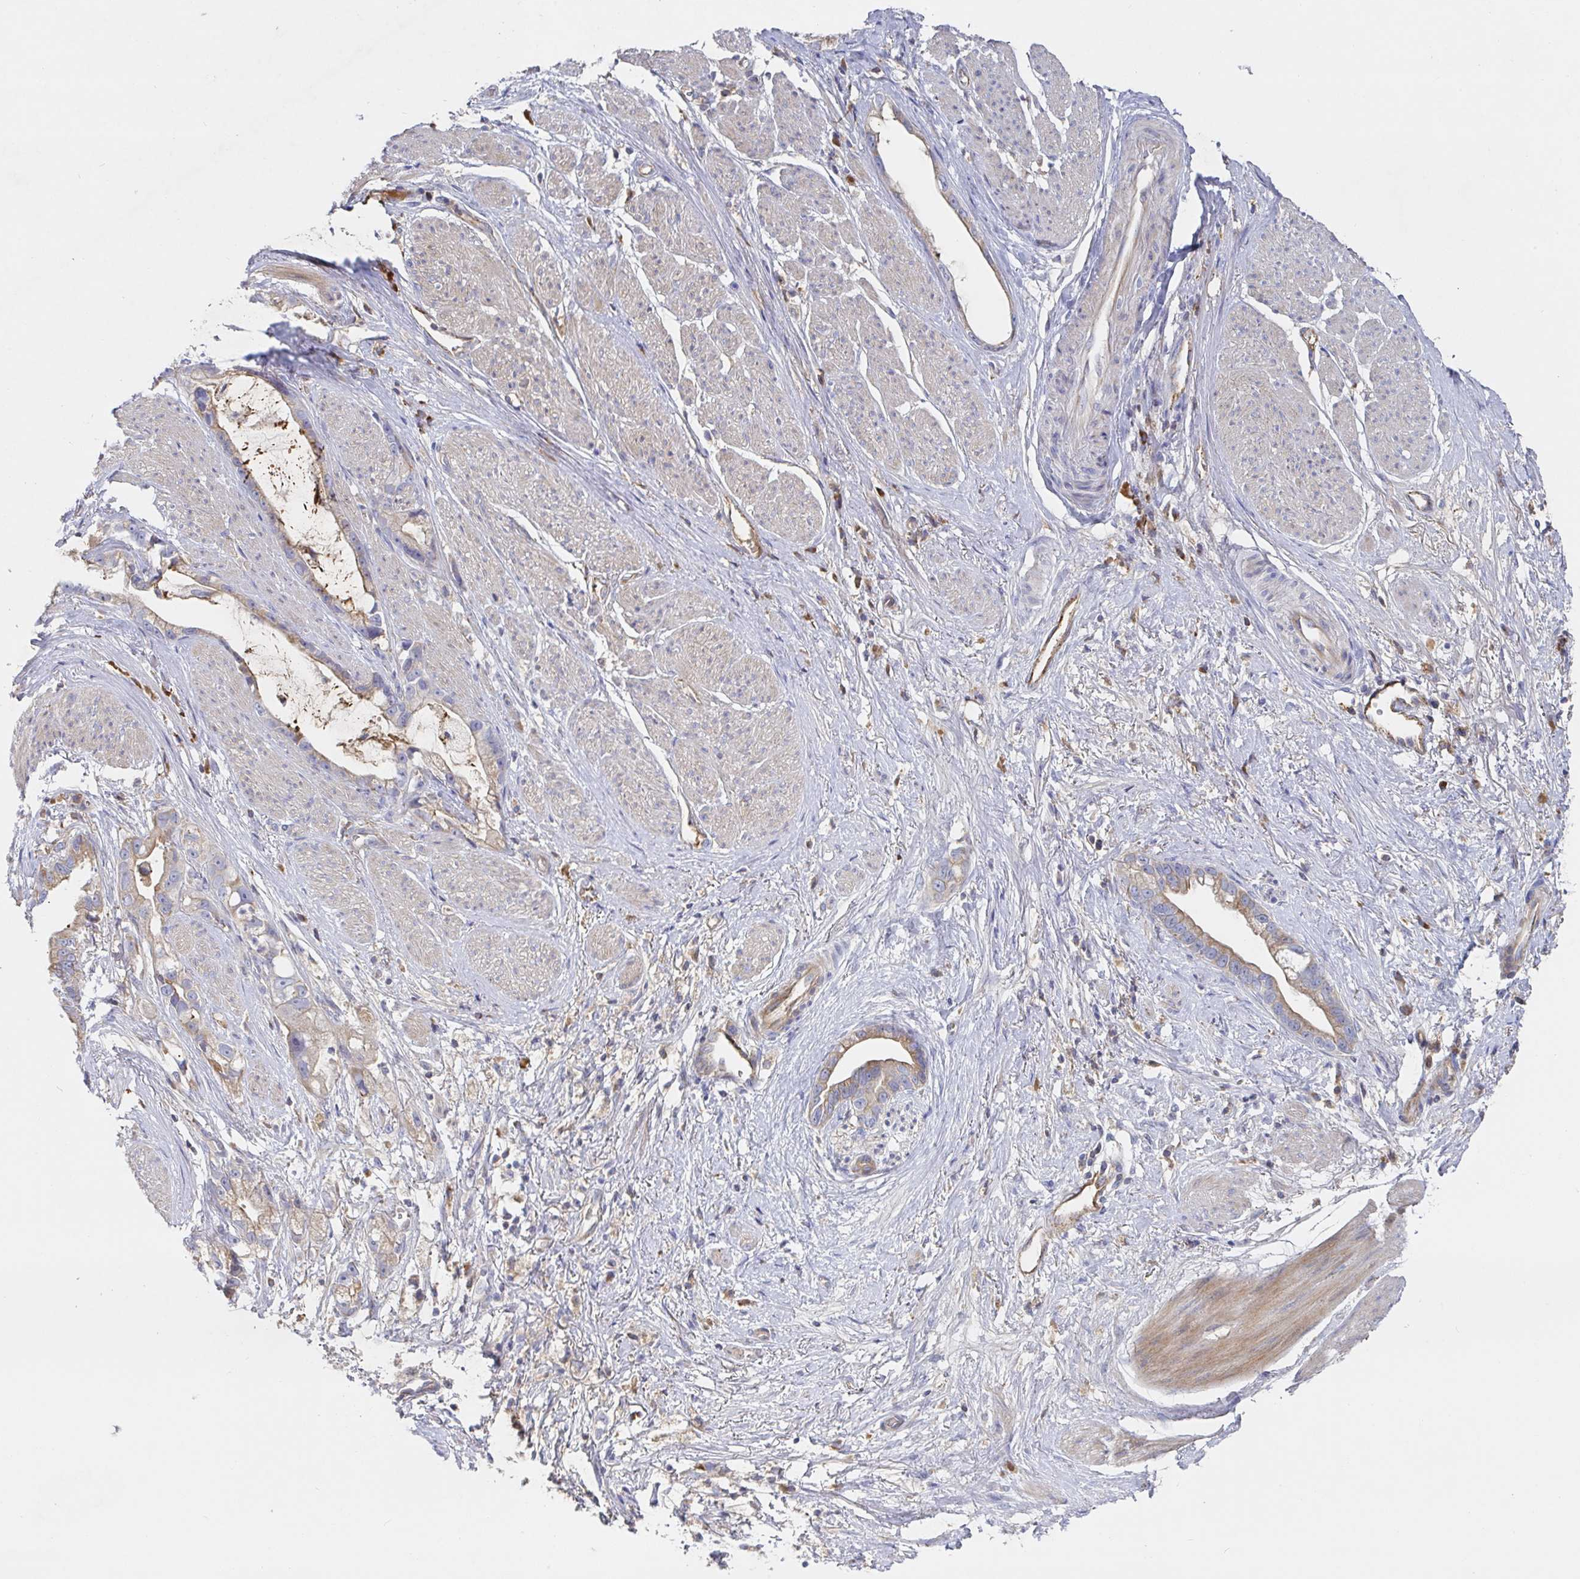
{"staining": {"intensity": "moderate", "quantity": ">75%", "location": "cytoplasmic/membranous"}, "tissue": "stomach cancer", "cell_type": "Tumor cells", "image_type": "cancer", "snomed": [{"axis": "morphology", "description": "Adenocarcinoma, NOS"}, {"axis": "topography", "description": "Stomach"}], "caption": "Immunohistochemistry histopathology image of neoplastic tissue: adenocarcinoma (stomach) stained using IHC demonstrates medium levels of moderate protein expression localized specifically in the cytoplasmic/membranous of tumor cells, appearing as a cytoplasmic/membranous brown color.", "gene": "IRAK2", "patient": {"sex": "male", "age": 55}}